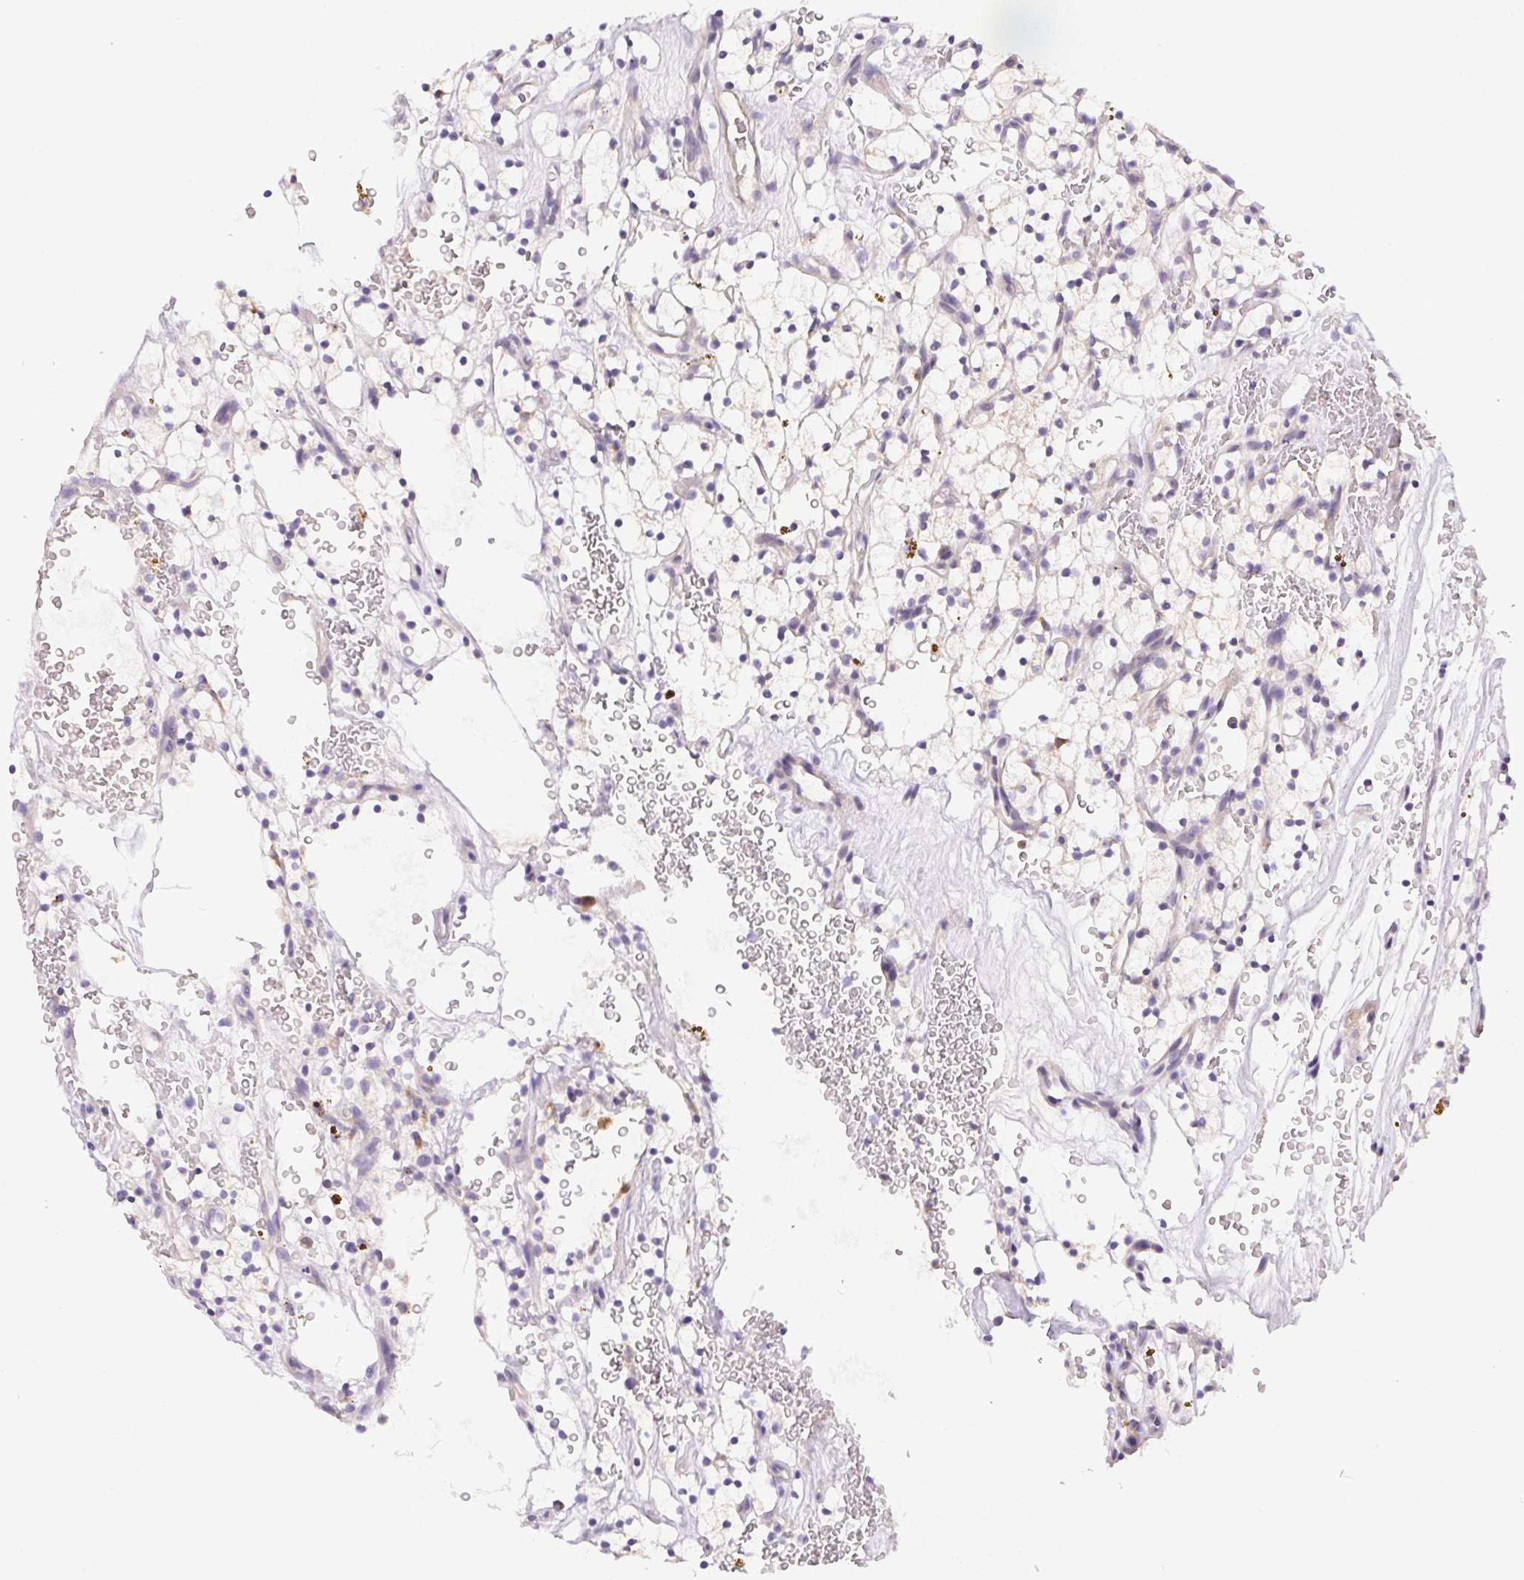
{"staining": {"intensity": "negative", "quantity": "none", "location": "none"}, "tissue": "renal cancer", "cell_type": "Tumor cells", "image_type": "cancer", "snomed": [{"axis": "morphology", "description": "Adenocarcinoma, NOS"}, {"axis": "topography", "description": "Kidney"}], "caption": "Immunohistochemical staining of renal cancer (adenocarcinoma) displays no significant positivity in tumor cells.", "gene": "SLC17A7", "patient": {"sex": "female", "age": 64}}